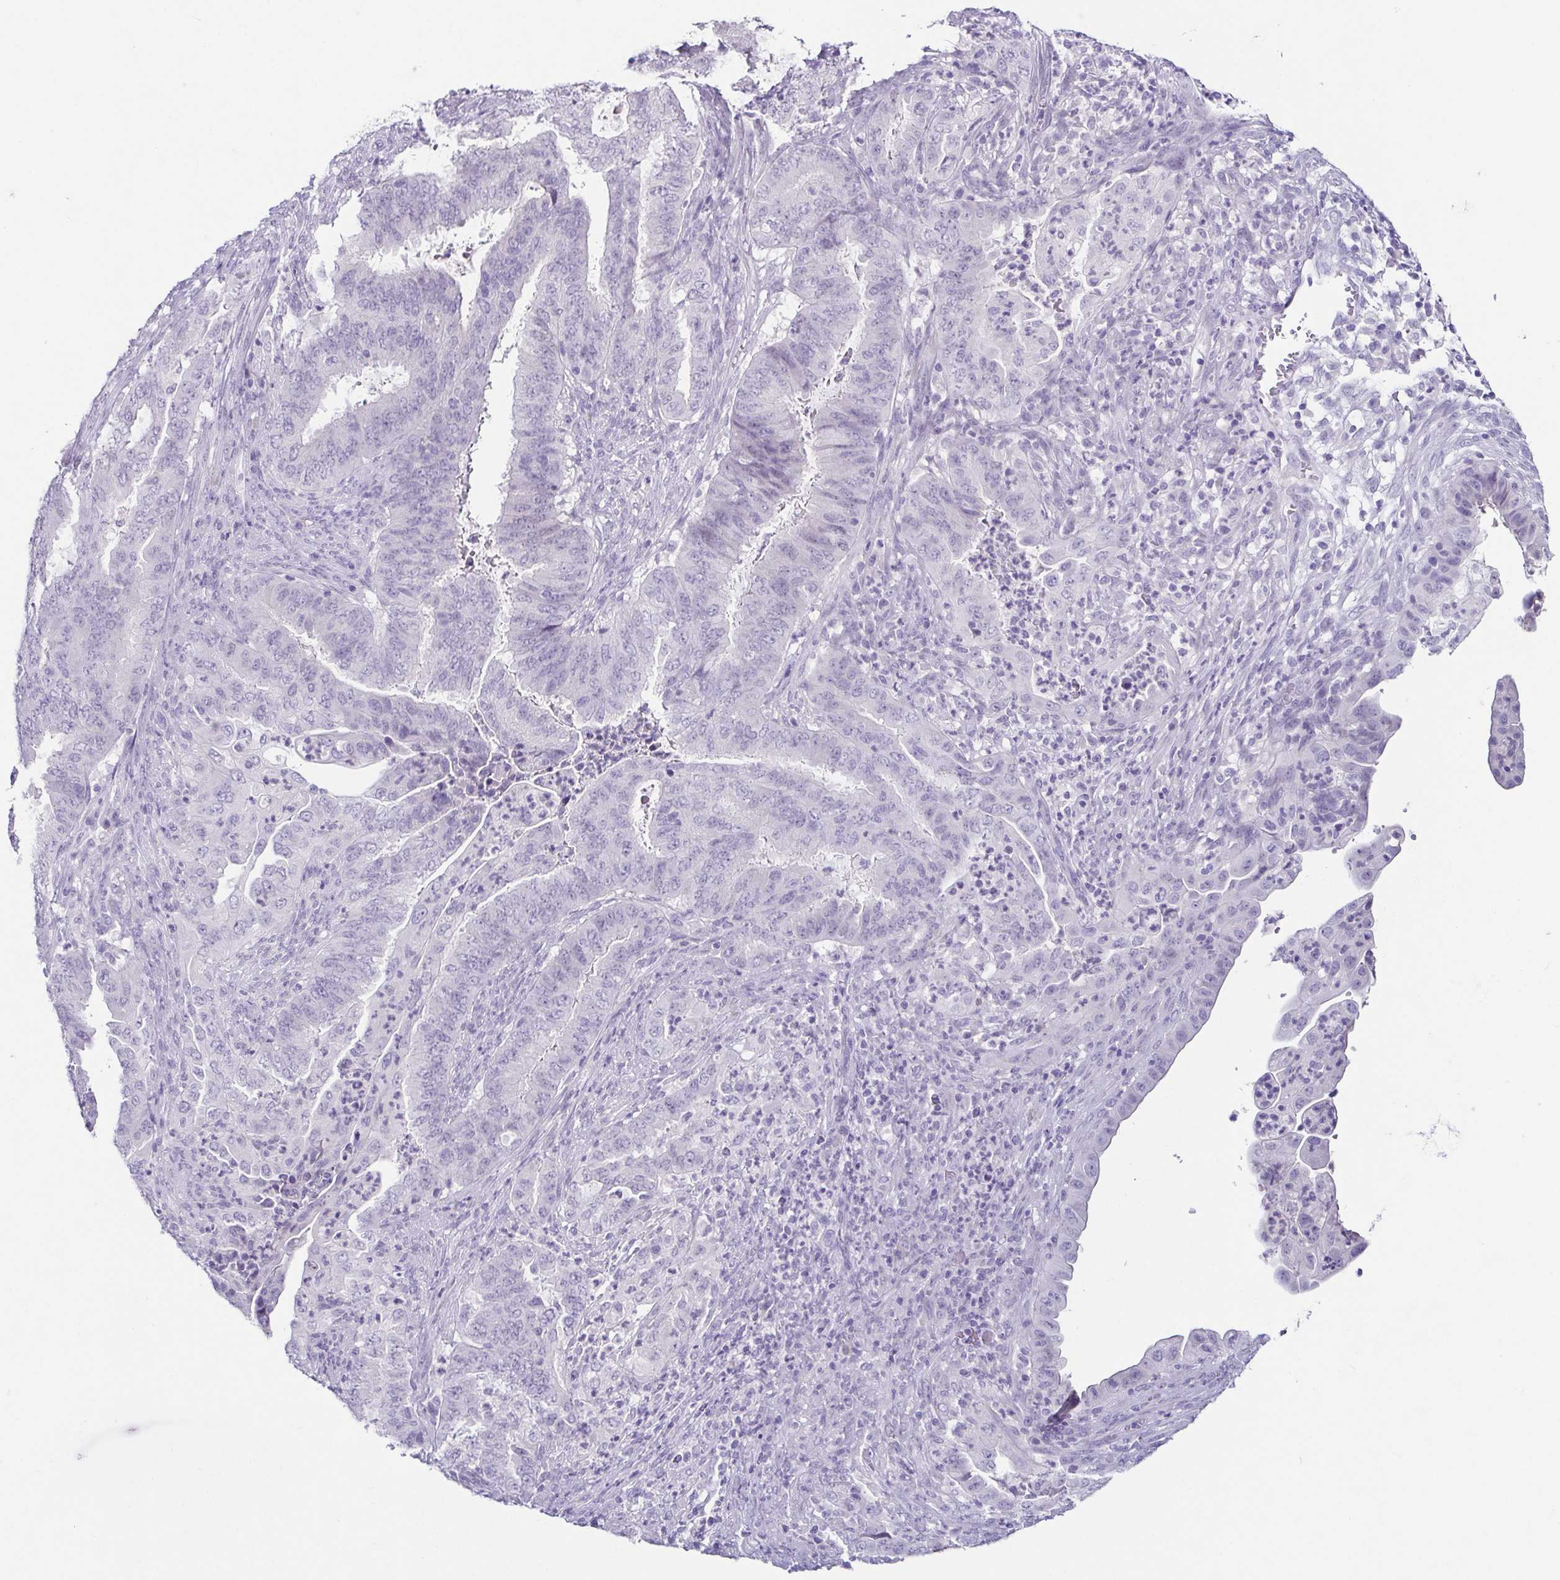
{"staining": {"intensity": "negative", "quantity": "none", "location": "none"}, "tissue": "endometrial cancer", "cell_type": "Tumor cells", "image_type": "cancer", "snomed": [{"axis": "morphology", "description": "Adenocarcinoma, NOS"}, {"axis": "topography", "description": "Endometrium"}], "caption": "There is no significant staining in tumor cells of adenocarcinoma (endometrial). (DAB immunohistochemistry, high magnification).", "gene": "TP73", "patient": {"sex": "female", "age": 51}}